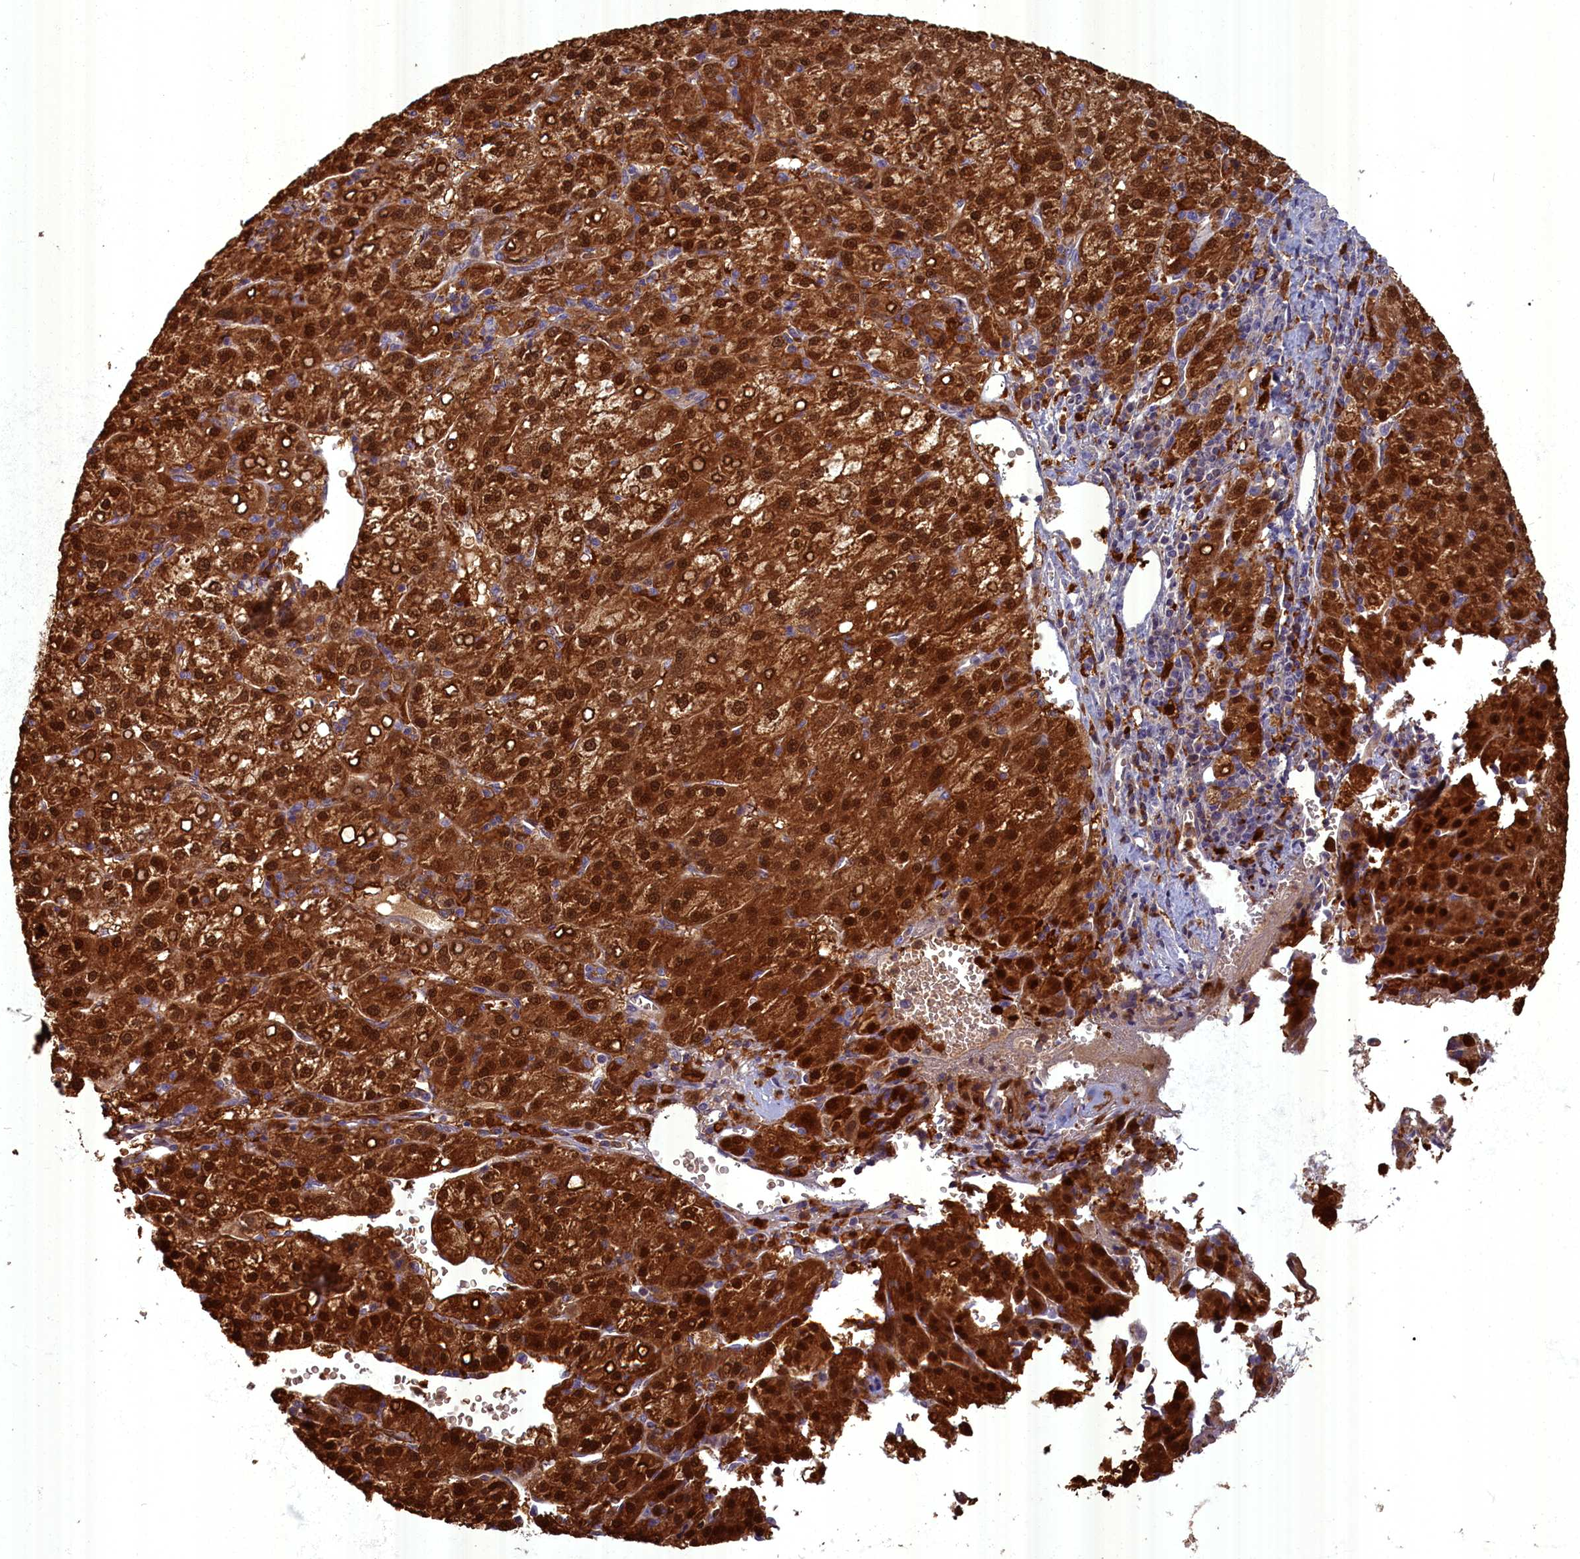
{"staining": {"intensity": "strong", "quantity": ">75%", "location": "cytoplasmic/membranous,nuclear"}, "tissue": "liver cancer", "cell_type": "Tumor cells", "image_type": "cancer", "snomed": [{"axis": "morphology", "description": "Carcinoma, Hepatocellular, NOS"}, {"axis": "topography", "description": "Liver"}], "caption": "IHC staining of liver cancer (hepatocellular carcinoma), which reveals high levels of strong cytoplasmic/membranous and nuclear staining in approximately >75% of tumor cells indicating strong cytoplasmic/membranous and nuclear protein staining. The staining was performed using DAB (brown) for protein detection and nuclei were counterstained in hematoxylin (blue).", "gene": "BLVRB", "patient": {"sex": "female", "age": 58}}